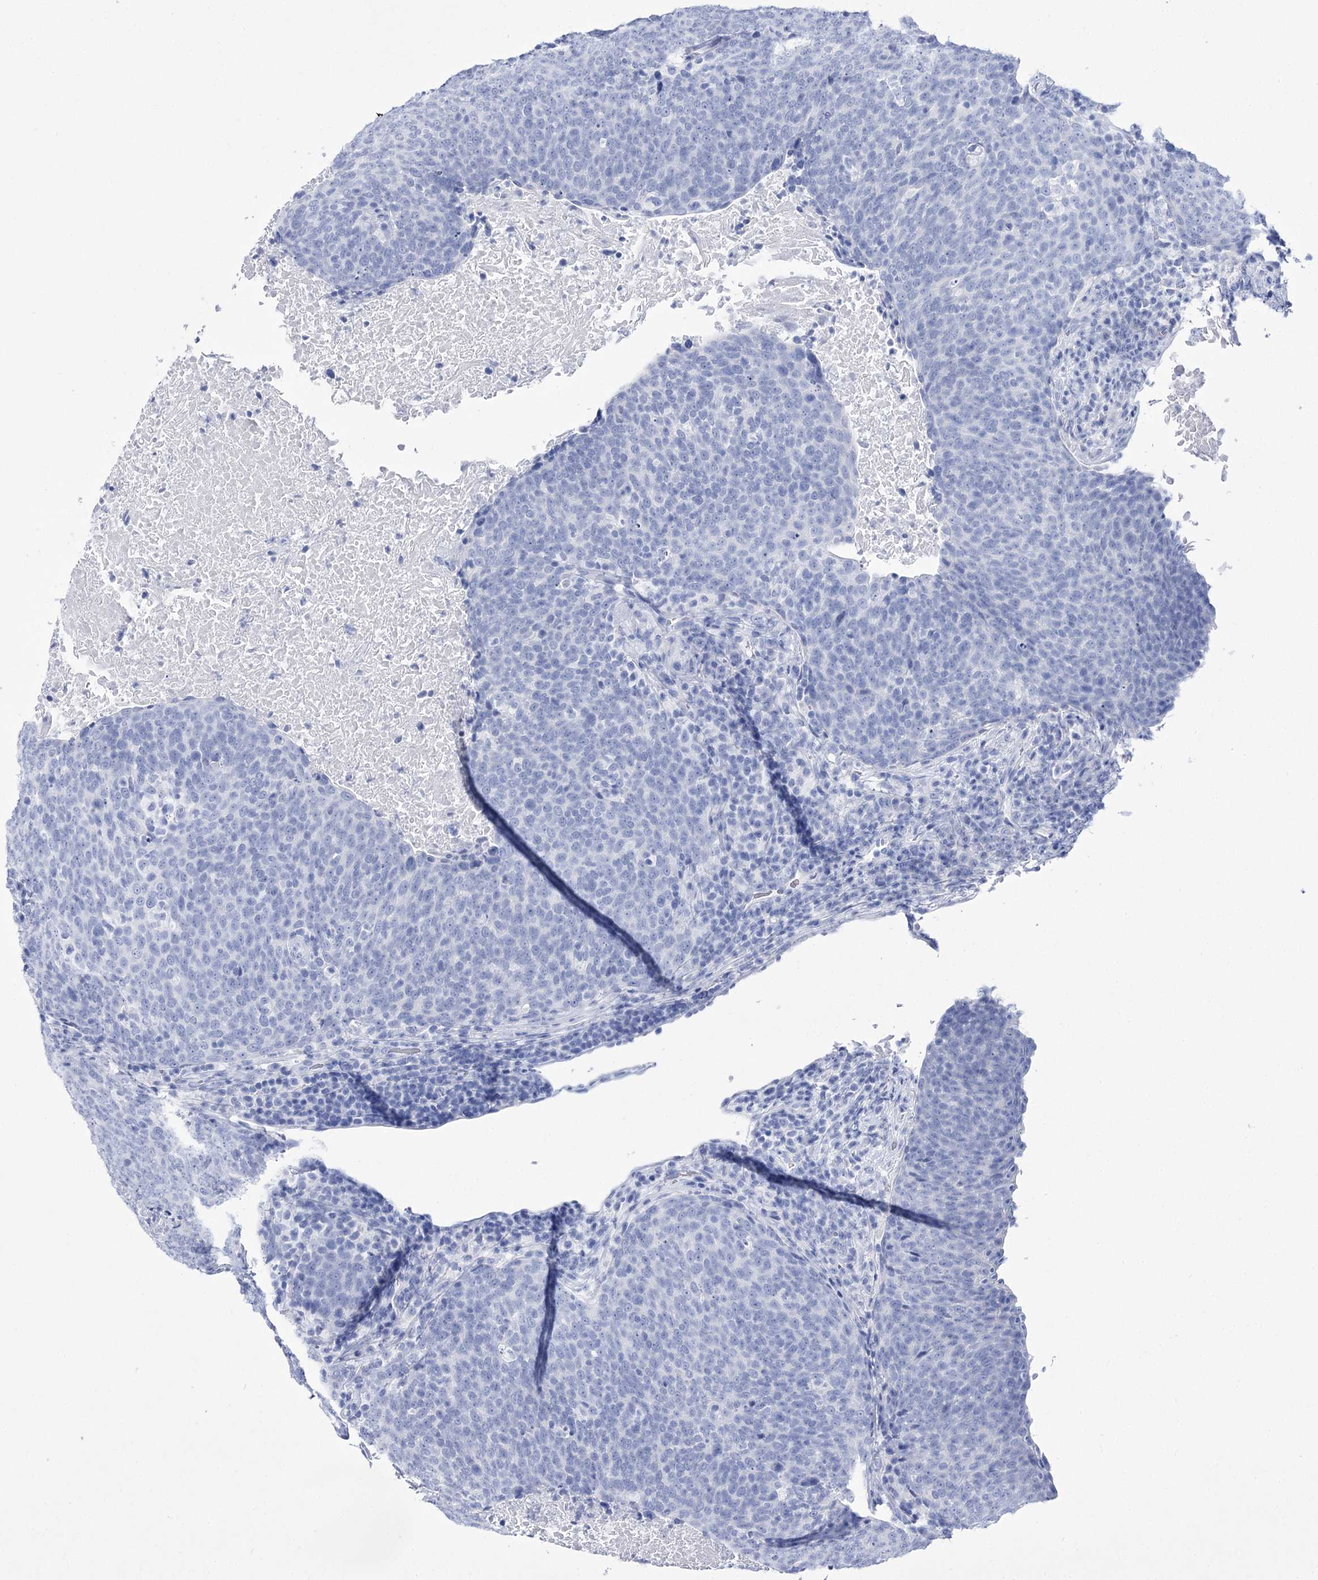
{"staining": {"intensity": "negative", "quantity": "none", "location": "none"}, "tissue": "head and neck cancer", "cell_type": "Tumor cells", "image_type": "cancer", "snomed": [{"axis": "morphology", "description": "Squamous cell carcinoma, NOS"}, {"axis": "morphology", "description": "Squamous cell carcinoma, metastatic, NOS"}, {"axis": "topography", "description": "Lymph node"}, {"axis": "topography", "description": "Head-Neck"}], "caption": "An IHC micrograph of head and neck metastatic squamous cell carcinoma is shown. There is no staining in tumor cells of head and neck metastatic squamous cell carcinoma.", "gene": "RNF186", "patient": {"sex": "male", "age": 62}}